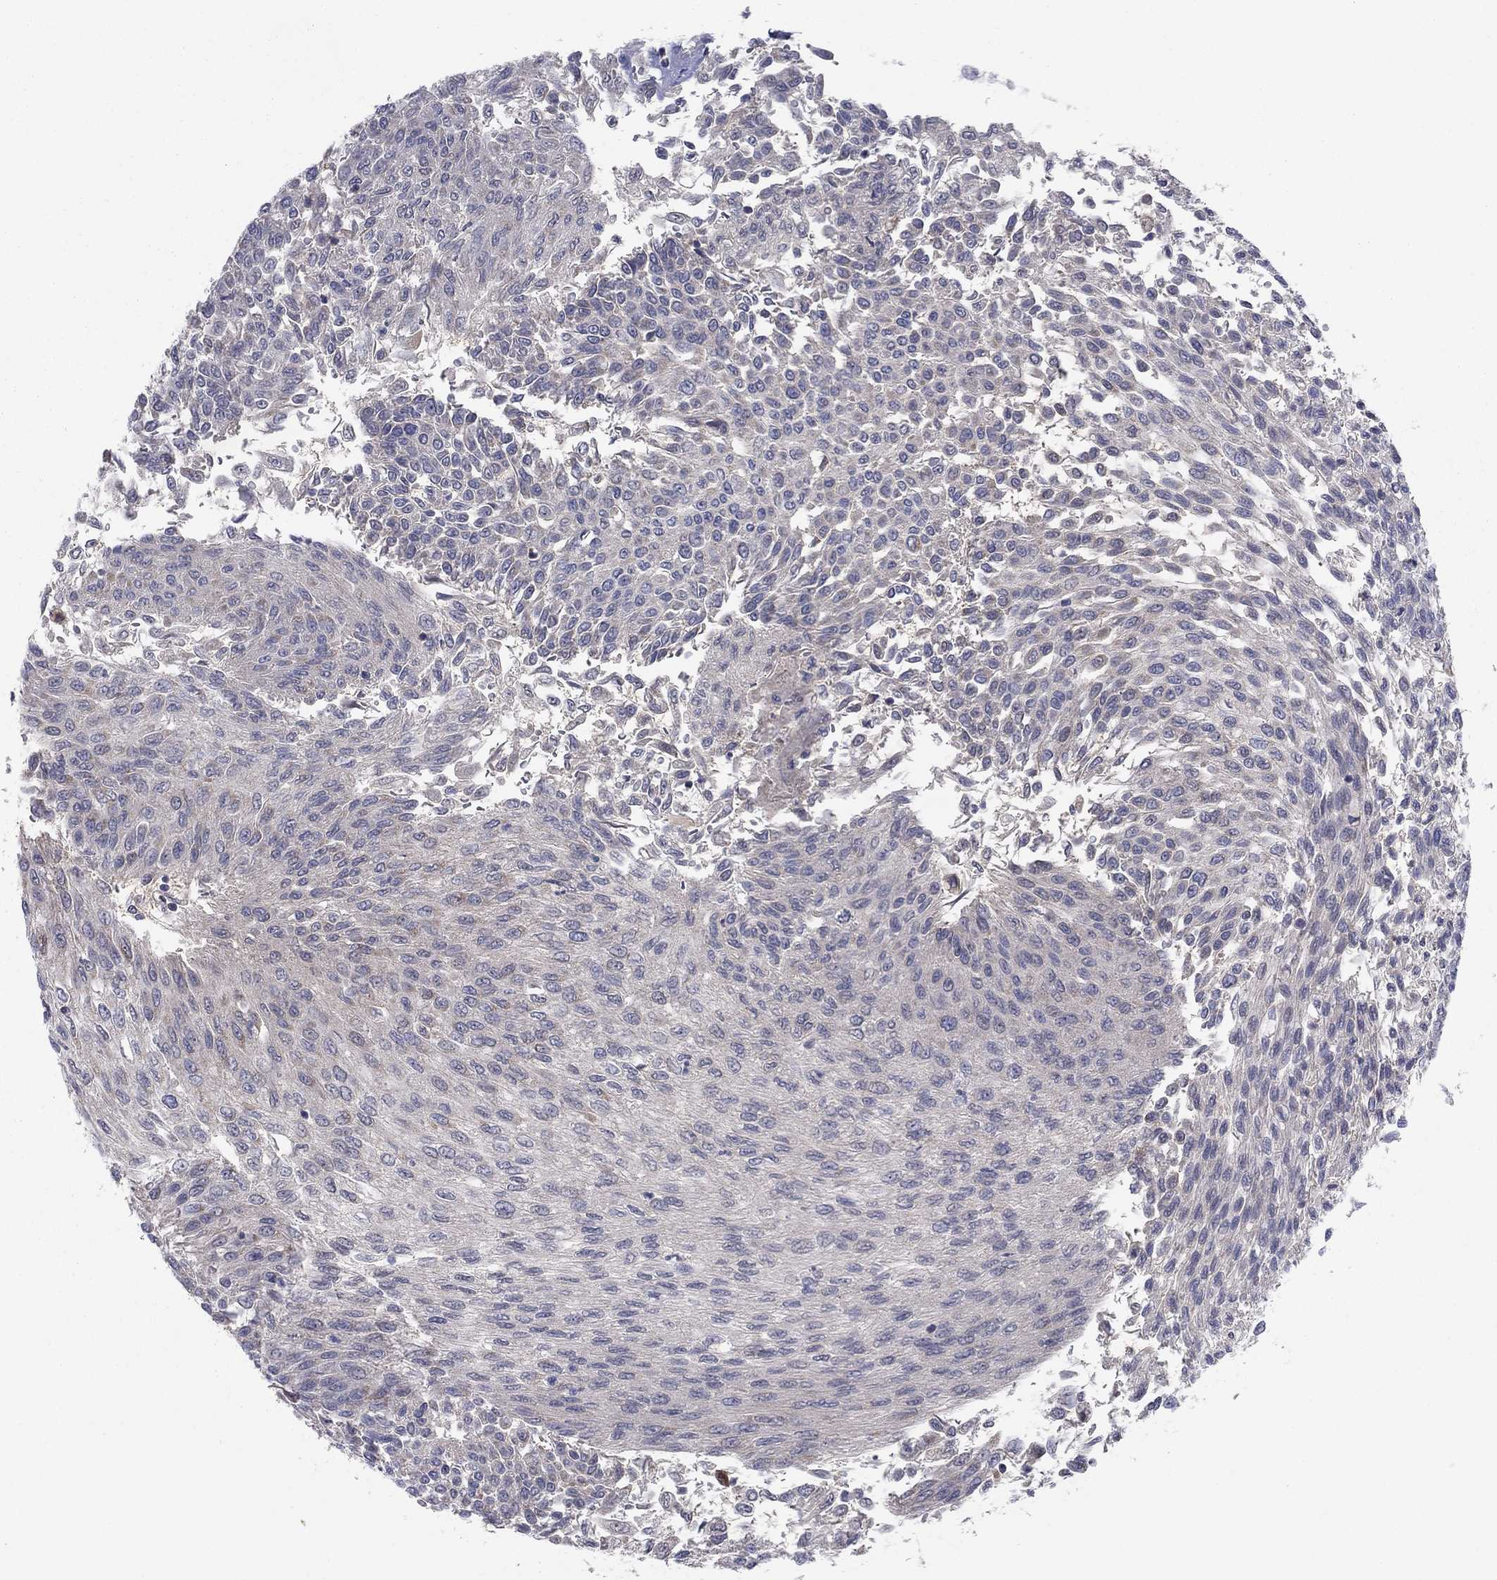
{"staining": {"intensity": "negative", "quantity": "none", "location": "none"}, "tissue": "urothelial cancer", "cell_type": "Tumor cells", "image_type": "cancer", "snomed": [{"axis": "morphology", "description": "Urothelial carcinoma, Low grade"}, {"axis": "topography", "description": "Urinary bladder"}], "caption": "Tumor cells are negative for brown protein staining in urothelial carcinoma (low-grade).", "gene": "GRHPR", "patient": {"sex": "male", "age": 78}}